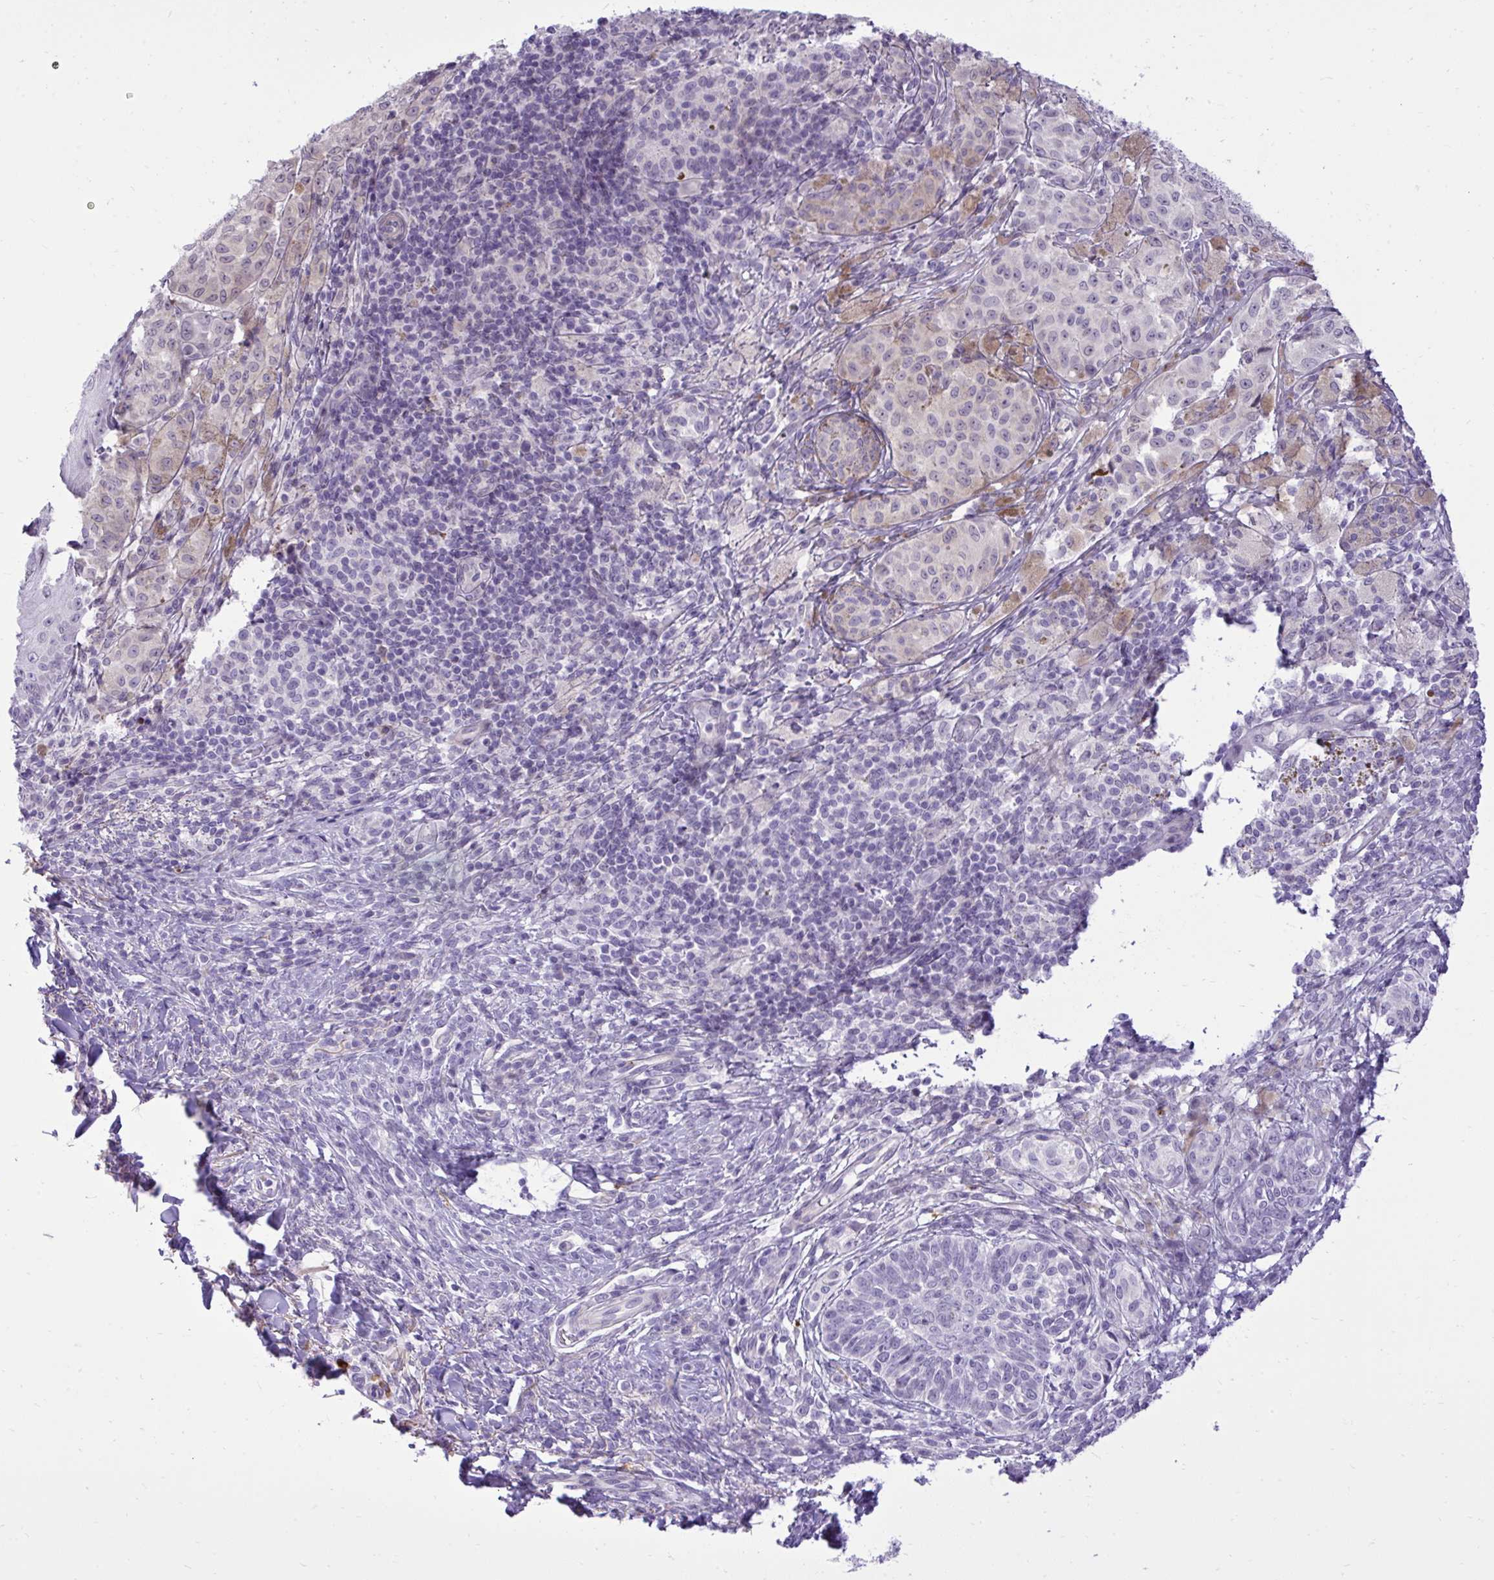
{"staining": {"intensity": "negative", "quantity": "none", "location": "none"}, "tissue": "melanoma", "cell_type": "Tumor cells", "image_type": "cancer", "snomed": [{"axis": "morphology", "description": "Malignant melanoma, NOS"}, {"axis": "topography", "description": "Skin"}], "caption": "An image of human malignant melanoma is negative for staining in tumor cells. (DAB (3,3'-diaminobenzidine) immunohistochemistry (IHC) visualized using brightfield microscopy, high magnification).", "gene": "SPAG1", "patient": {"sex": "male", "age": 42}}